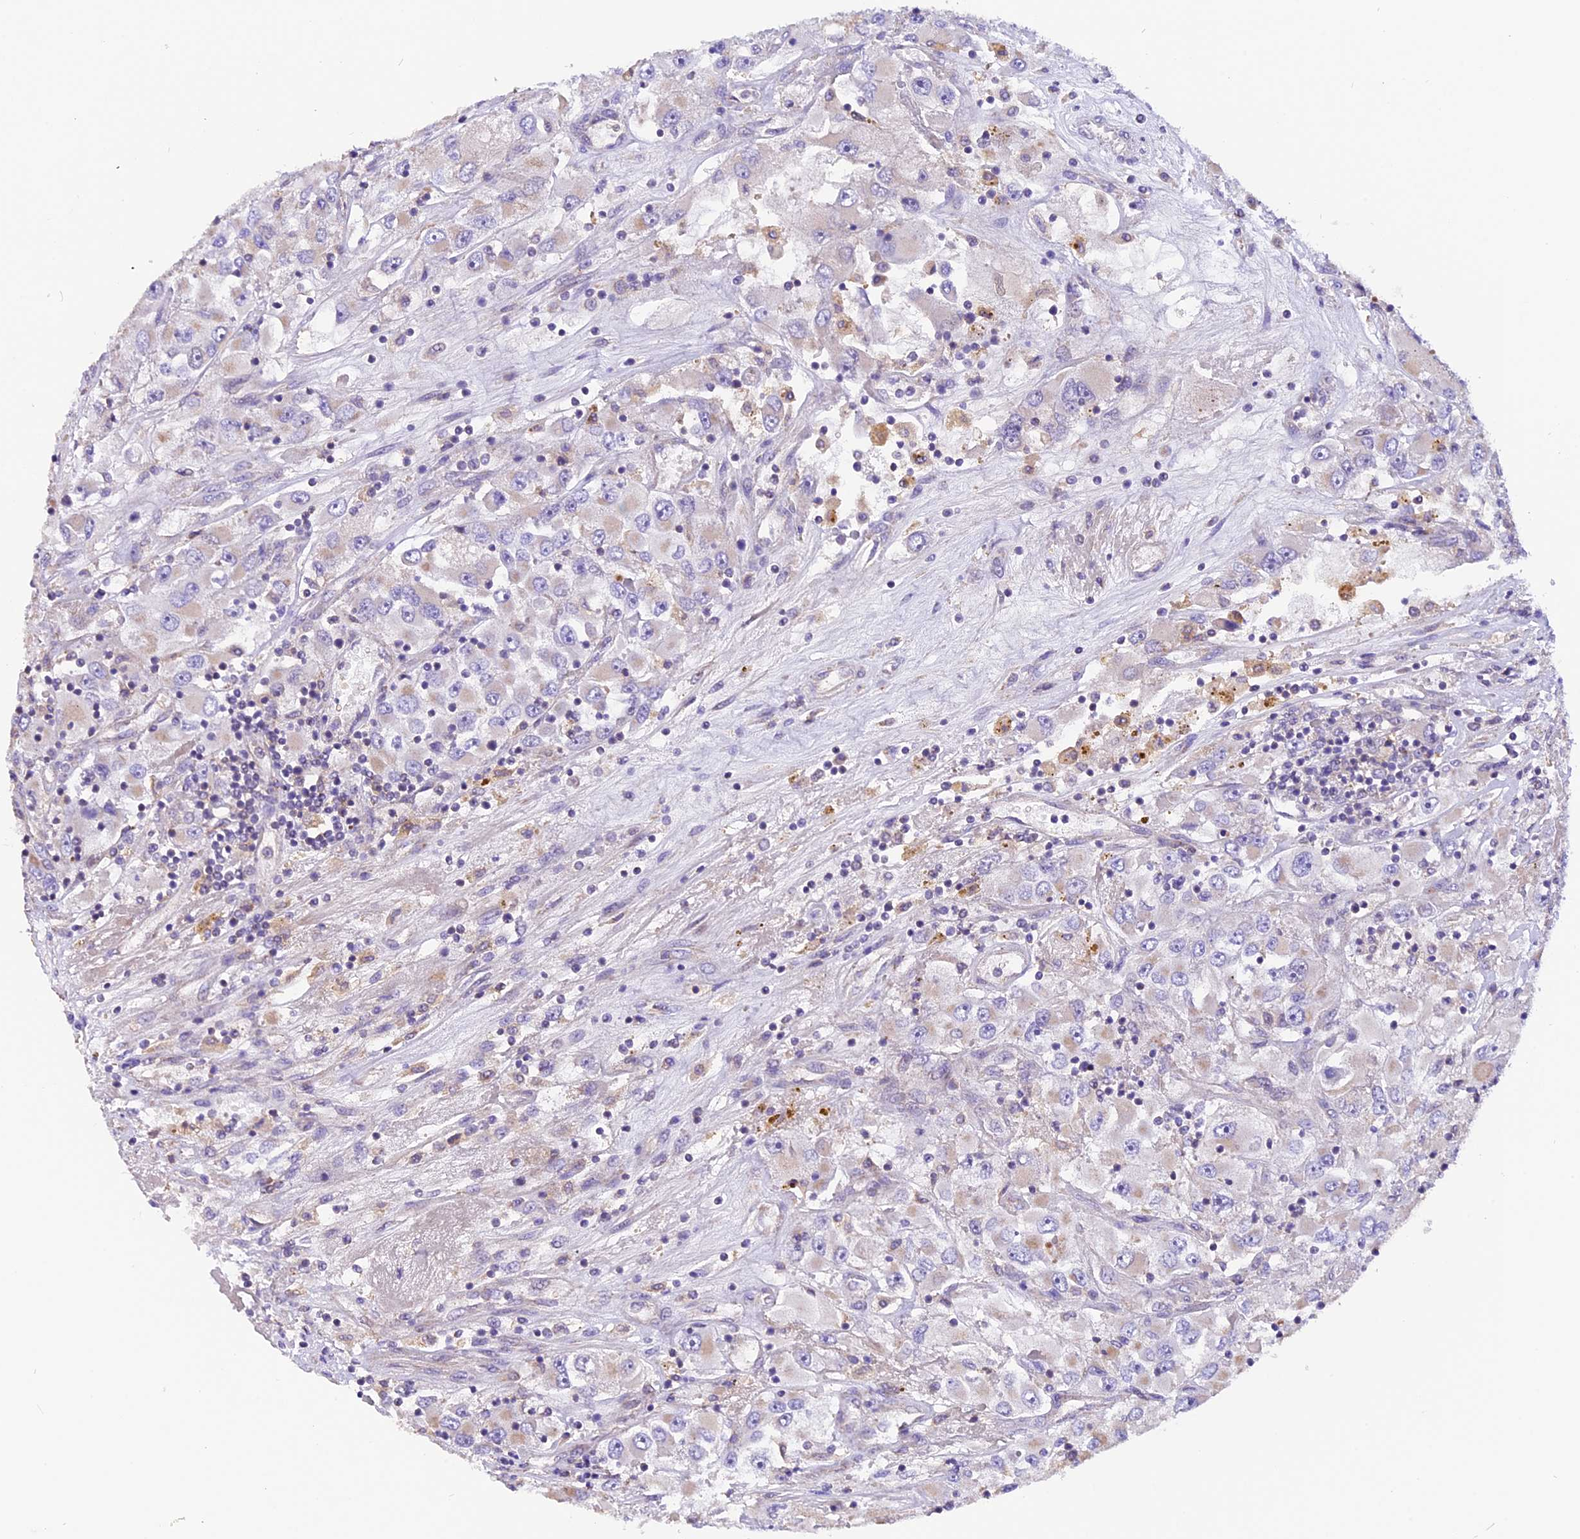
{"staining": {"intensity": "negative", "quantity": "none", "location": "none"}, "tissue": "renal cancer", "cell_type": "Tumor cells", "image_type": "cancer", "snomed": [{"axis": "morphology", "description": "Adenocarcinoma, NOS"}, {"axis": "topography", "description": "Kidney"}], "caption": "Tumor cells are negative for protein expression in human adenocarcinoma (renal).", "gene": "DDX28", "patient": {"sex": "female", "age": 52}}